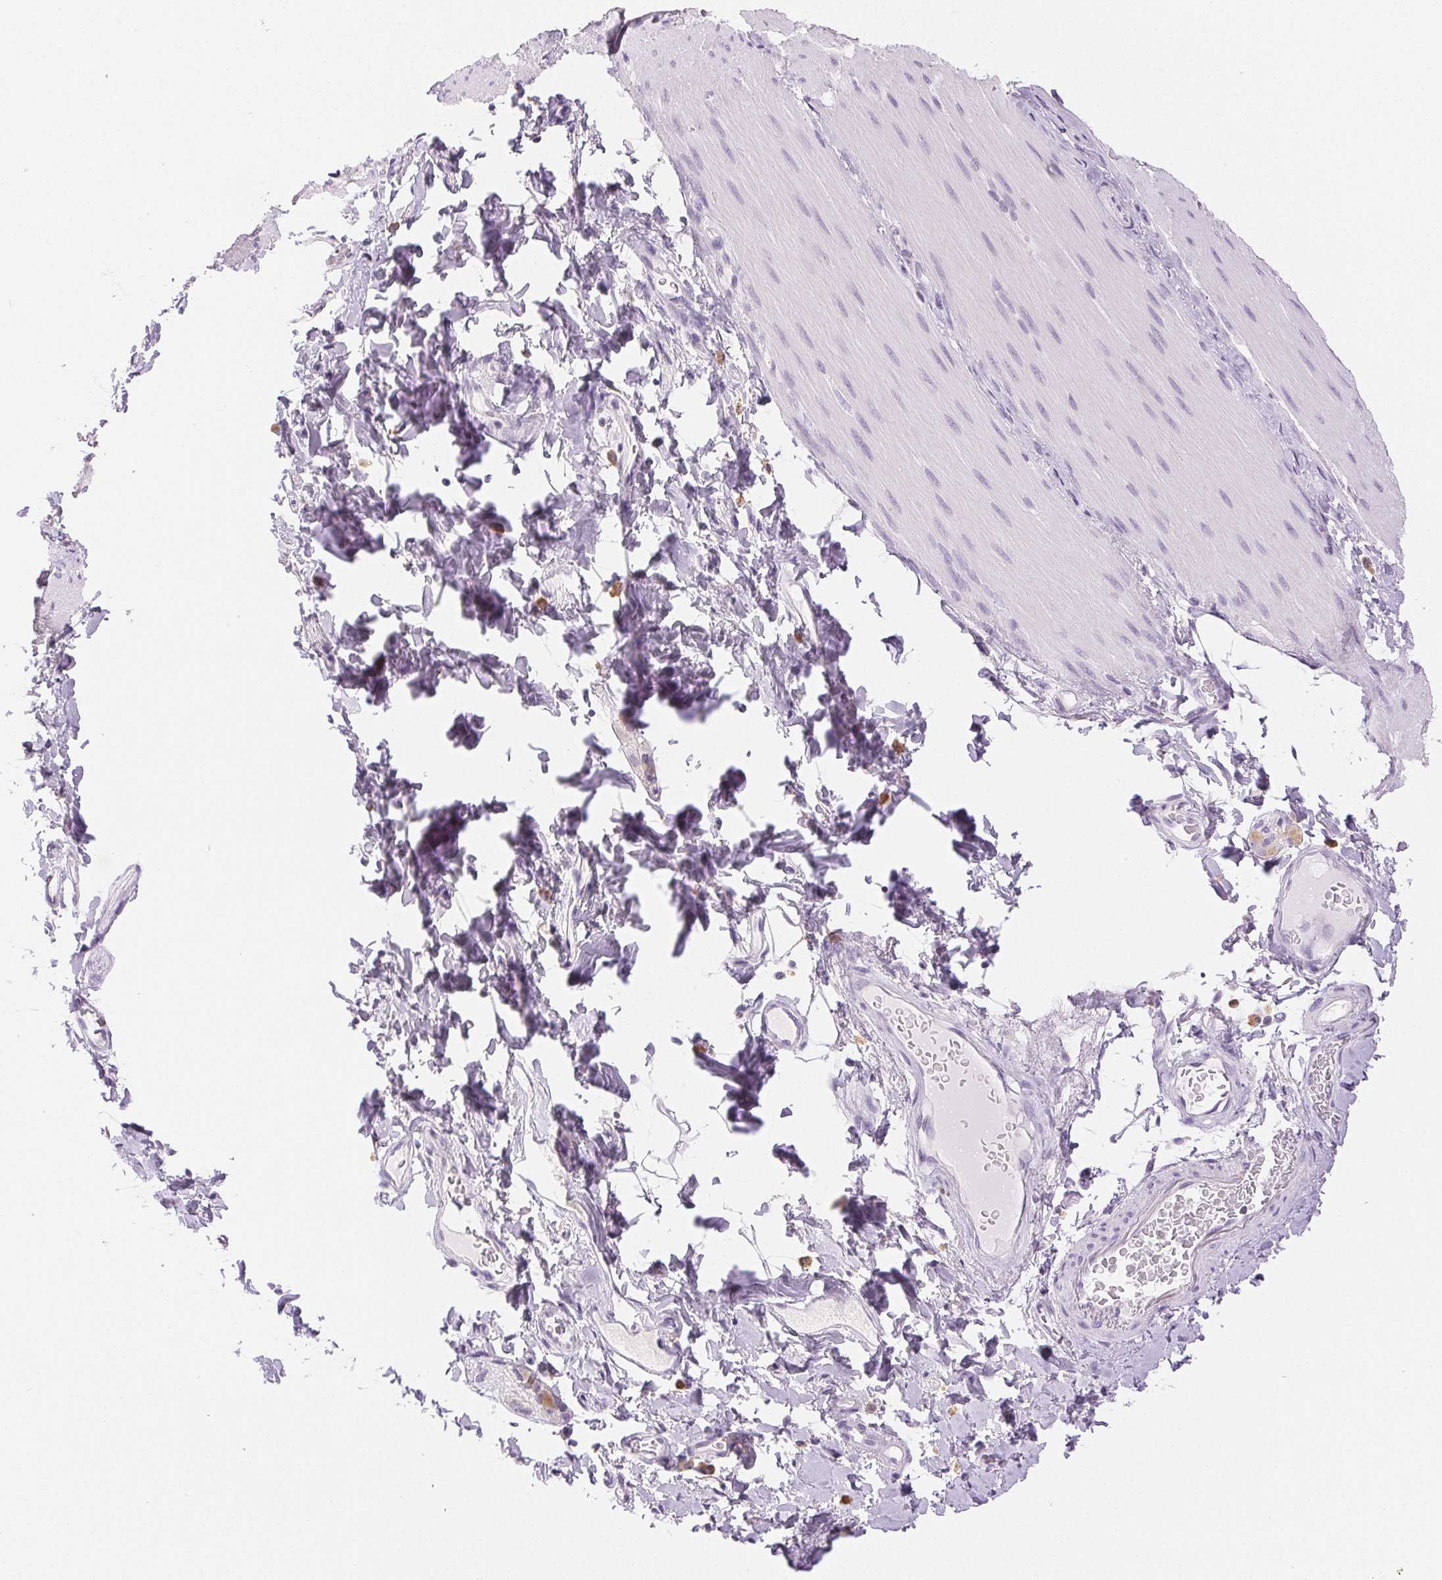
{"staining": {"intensity": "negative", "quantity": "none", "location": "none"}, "tissue": "smooth muscle", "cell_type": "Smooth muscle cells", "image_type": "normal", "snomed": [{"axis": "morphology", "description": "Normal tissue, NOS"}, {"axis": "topography", "description": "Smooth muscle"}, {"axis": "topography", "description": "Colon"}], "caption": "Smooth muscle stained for a protein using immunohistochemistry (IHC) exhibits no staining smooth muscle cells.", "gene": "SLC5A2", "patient": {"sex": "male", "age": 73}}